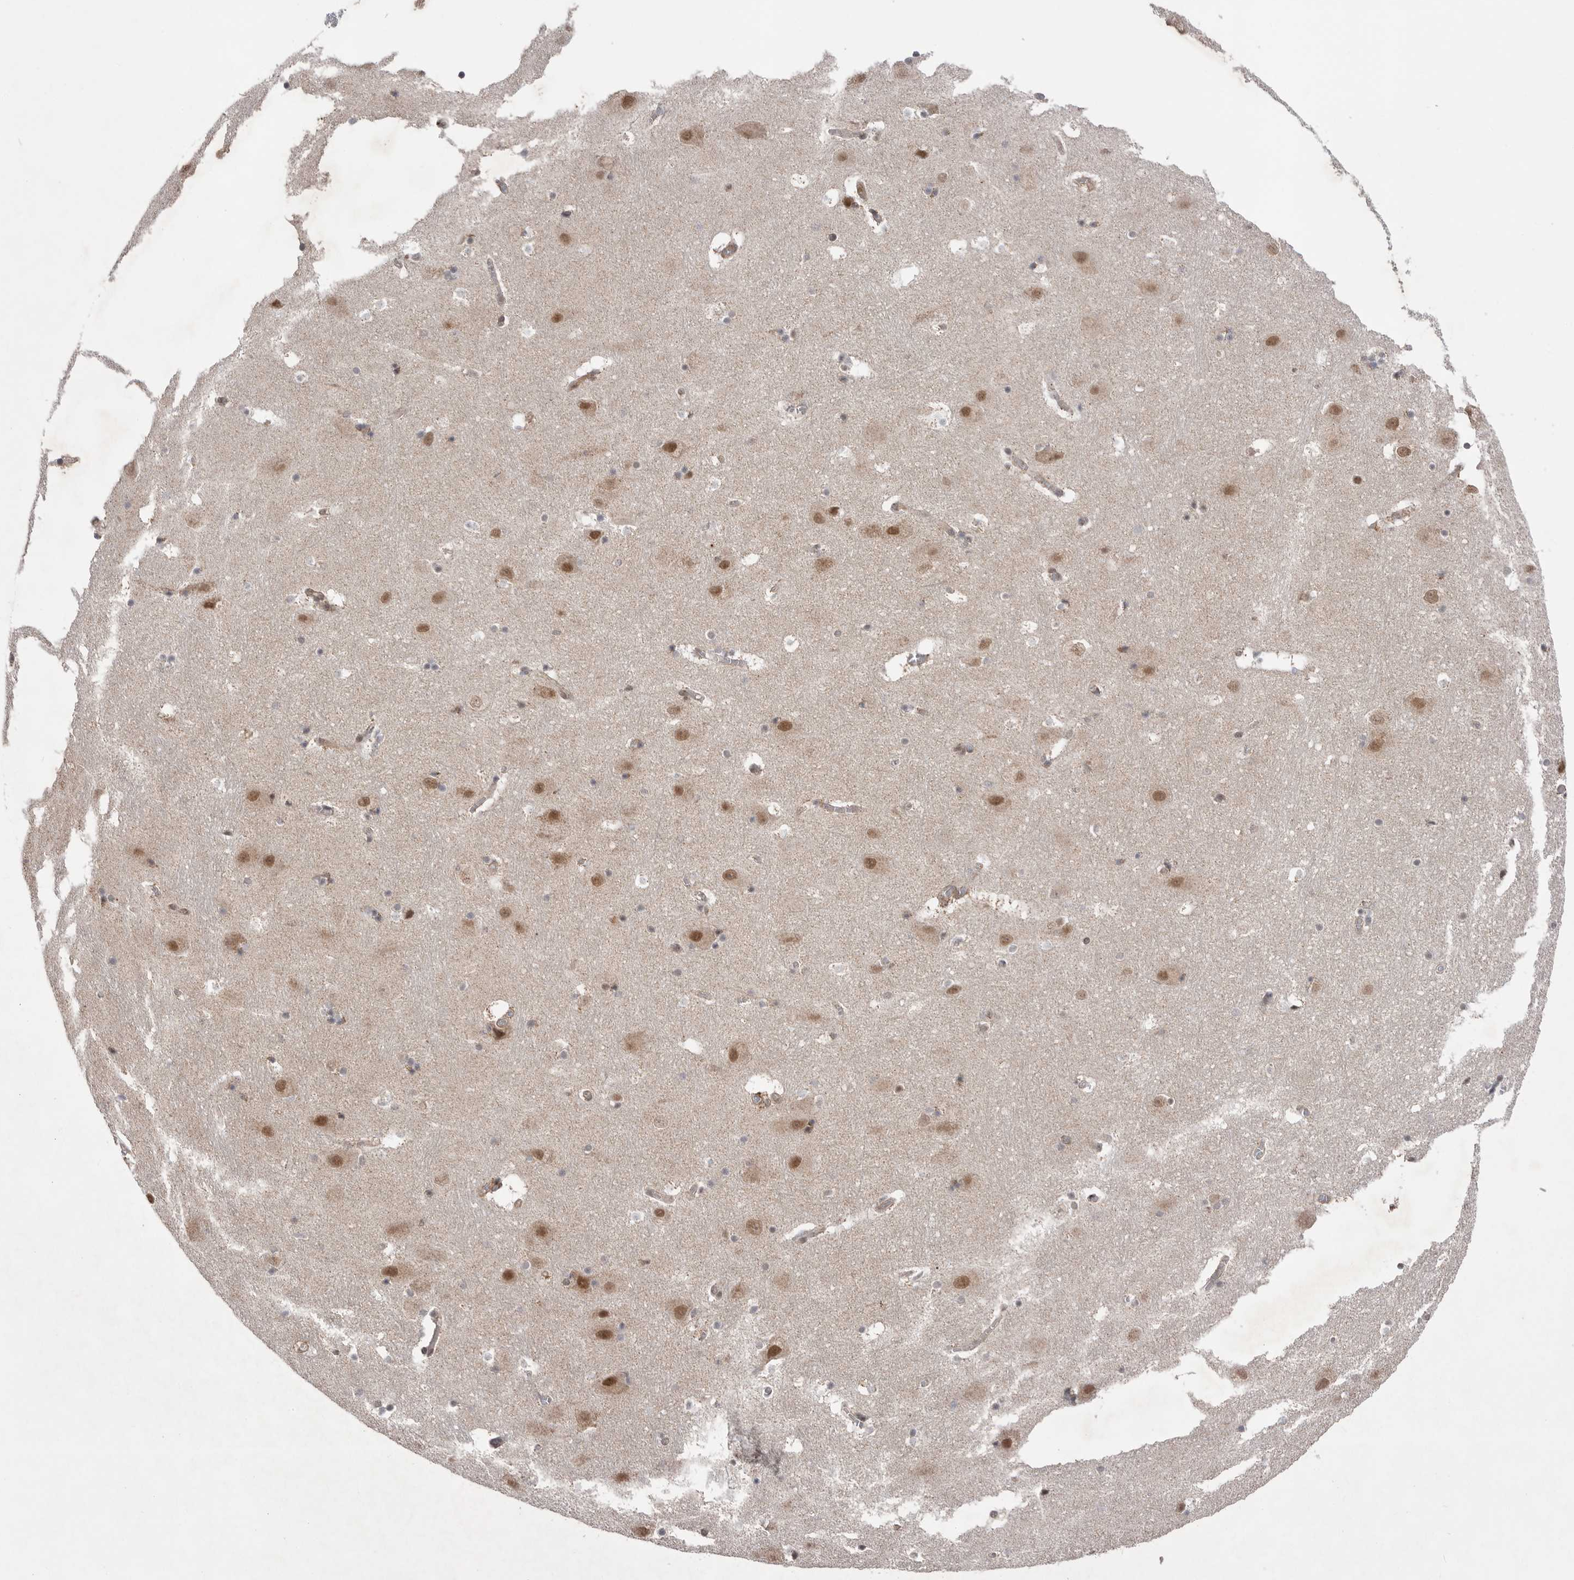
{"staining": {"intensity": "weak", "quantity": "<25%", "location": "cytoplasmic/membranous"}, "tissue": "hippocampus", "cell_type": "Glial cells", "image_type": "normal", "snomed": [{"axis": "morphology", "description": "Normal tissue, NOS"}, {"axis": "topography", "description": "Hippocampus"}], "caption": "Immunohistochemistry histopathology image of normal hippocampus stained for a protein (brown), which exhibits no positivity in glial cells.", "gene": "NTAQ1", "patient": {"sex": "male", "age": 45}}